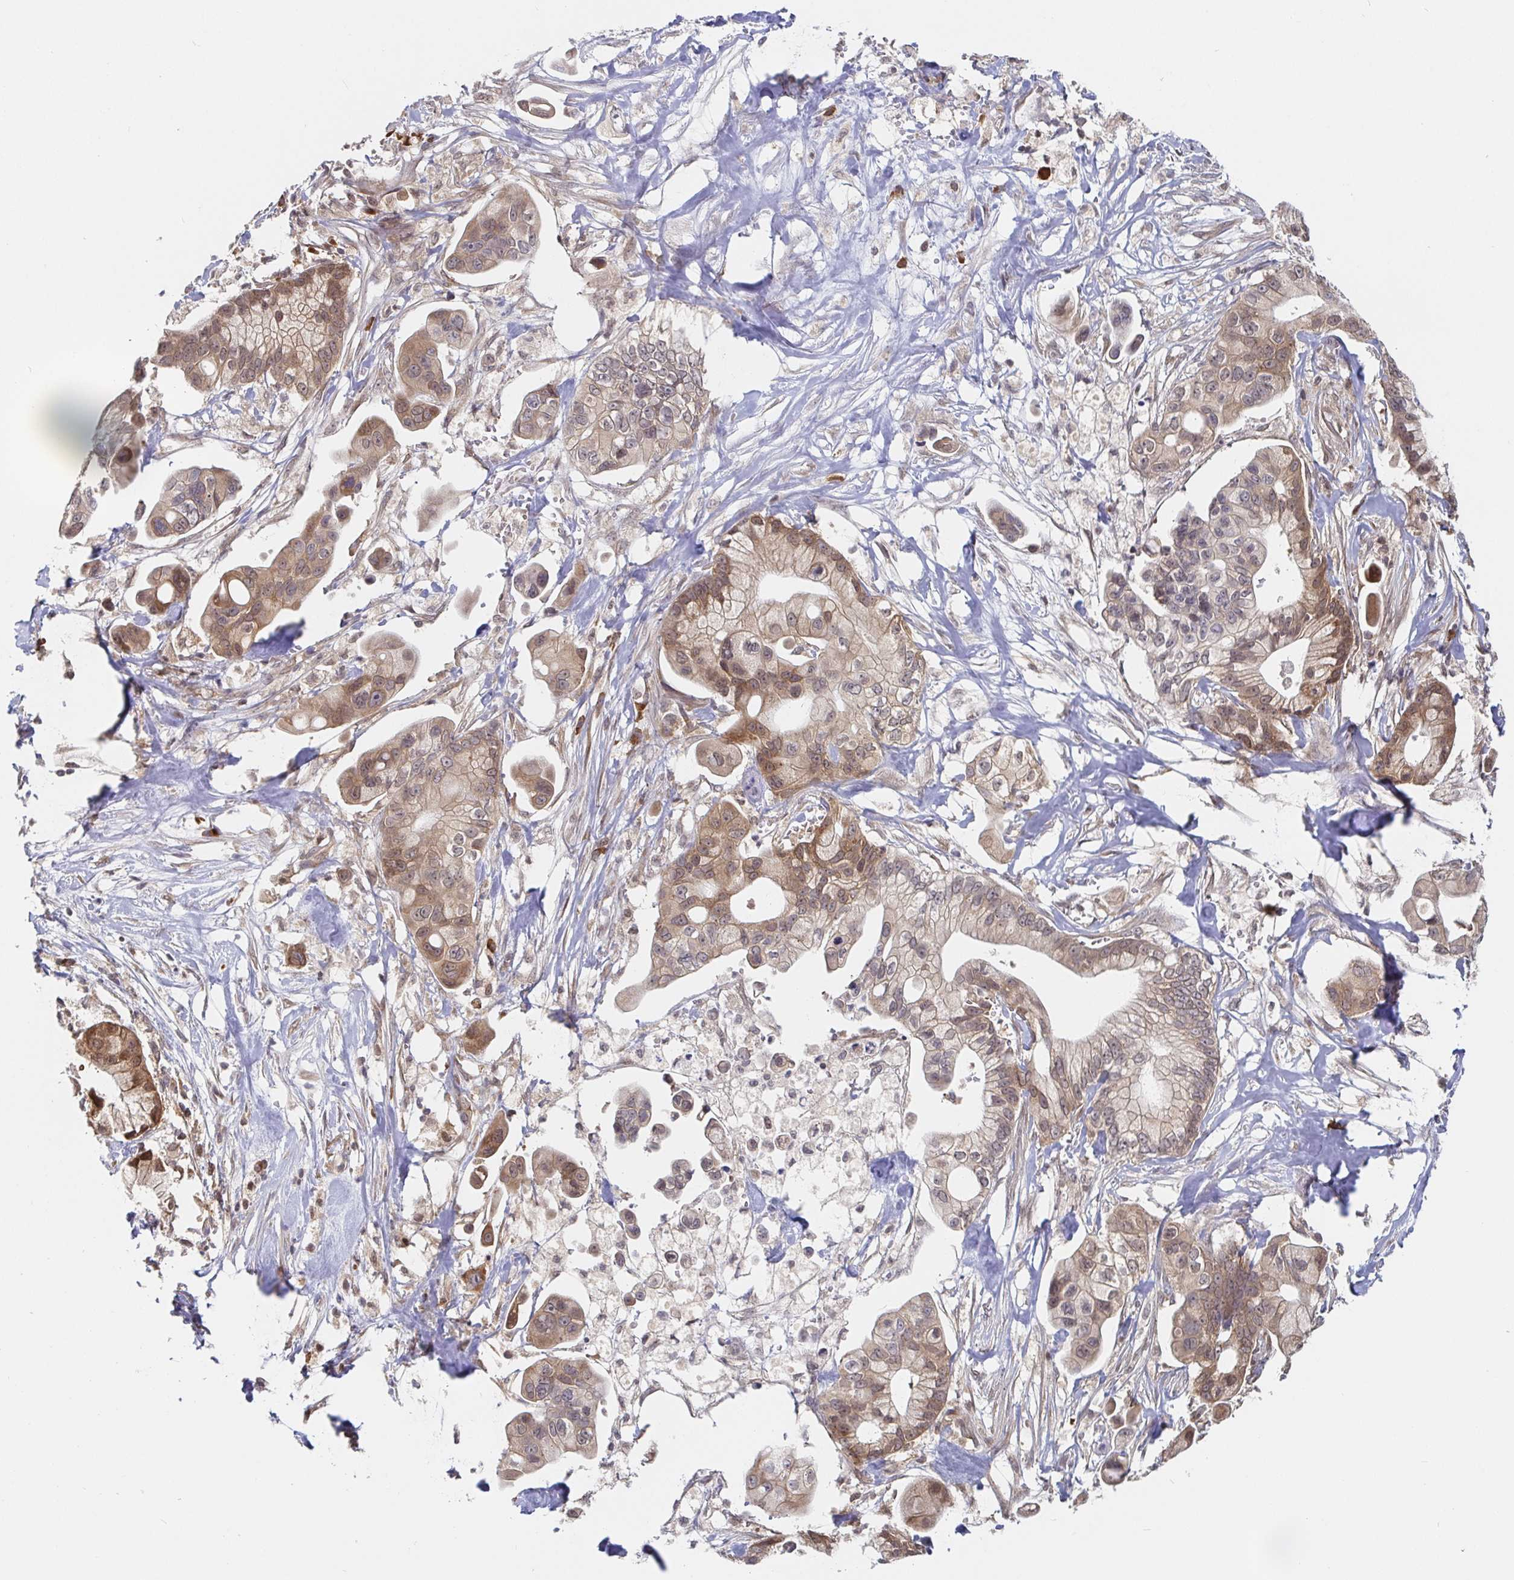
{"staining": {"intensity": "moderate", "quantity": ">75%", "location": "cytoplasmic/membranous,nuclear"}, "tissue": "pancreatic cancer", "cell_type": "Tumor cells", "image_type": "cancer", "snomed": [{"axis": "morphology", "description": "Adenocarcinoma, NOS"}, {"axis": "topography", "description": "Pancreas"}], "caption": "Immunohistochemical staining of human pancreatic cancer shows medium levels of moderate cytoplasmic/membranous and nuclear protein expression in approximately >75% of tumor cells.", "gene": "ALG1", "patient": {"sex": "male", "age": 68}}